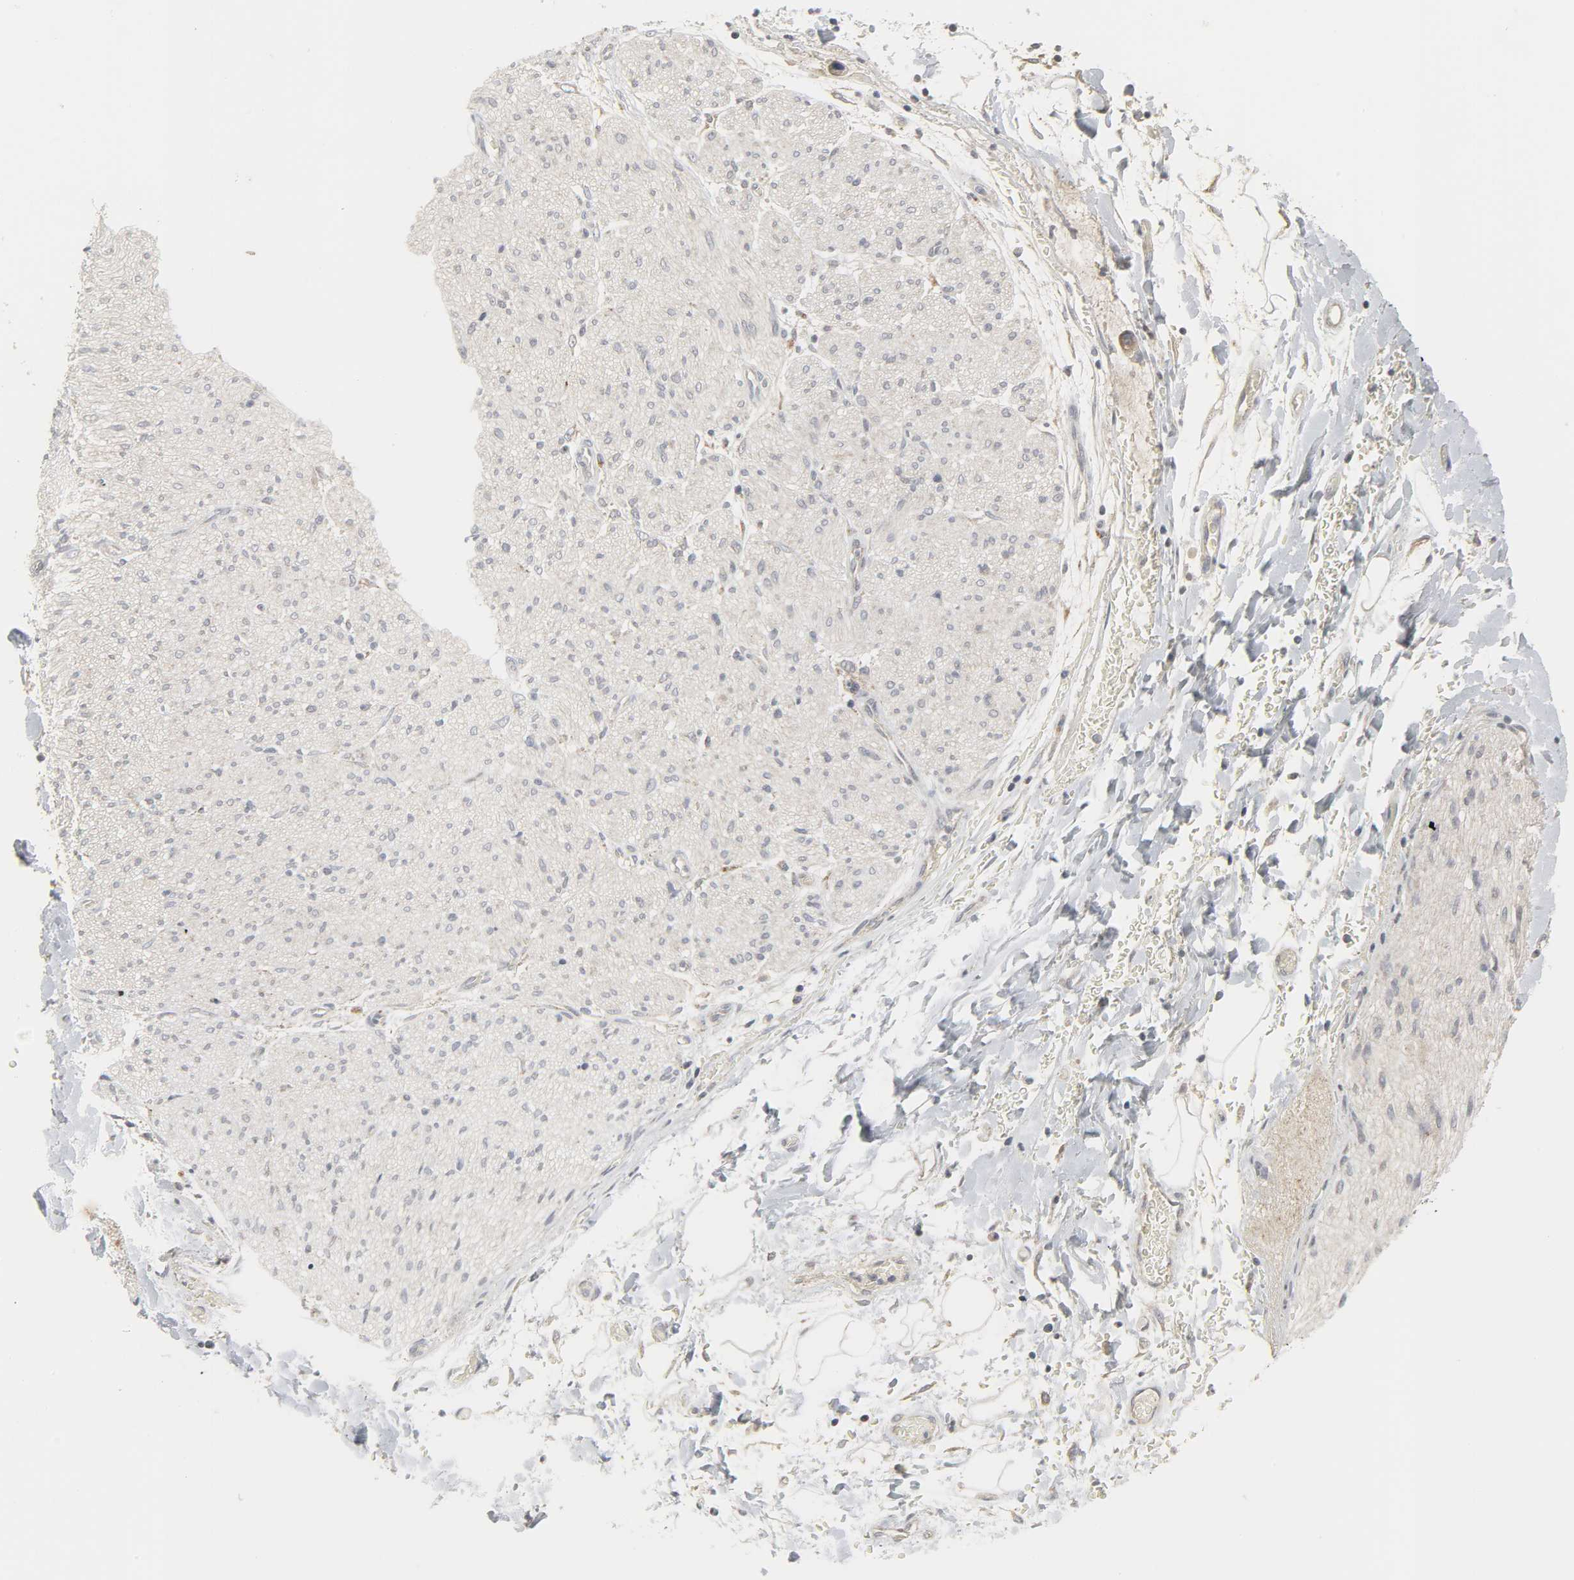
{"staining": {"intensity": "negative", "quantity": "none", "location": "none"}, "tissue": "adipose tissue", "cell_type": "Adipocytes", "image_type": "normal", "snomed": [{"axis": "morphology", "description": "Normal tissue, NOS"}, {"axis": "morphology", "description": "Cholangiocarcinoma"}, {"axis": "topography", "description": "Liver"}, {"axis": "topography", "description": "Peripheral nerve tissue"}], "caption": "Immunohistochemistry of benign adipose tissue shows no staining in adipocytes. (Immunohistochemistry (ihc), brightfield microscopy, high magnification).", "gene": "CLIP1", "patient": {"sex": "male", "age": 50}}